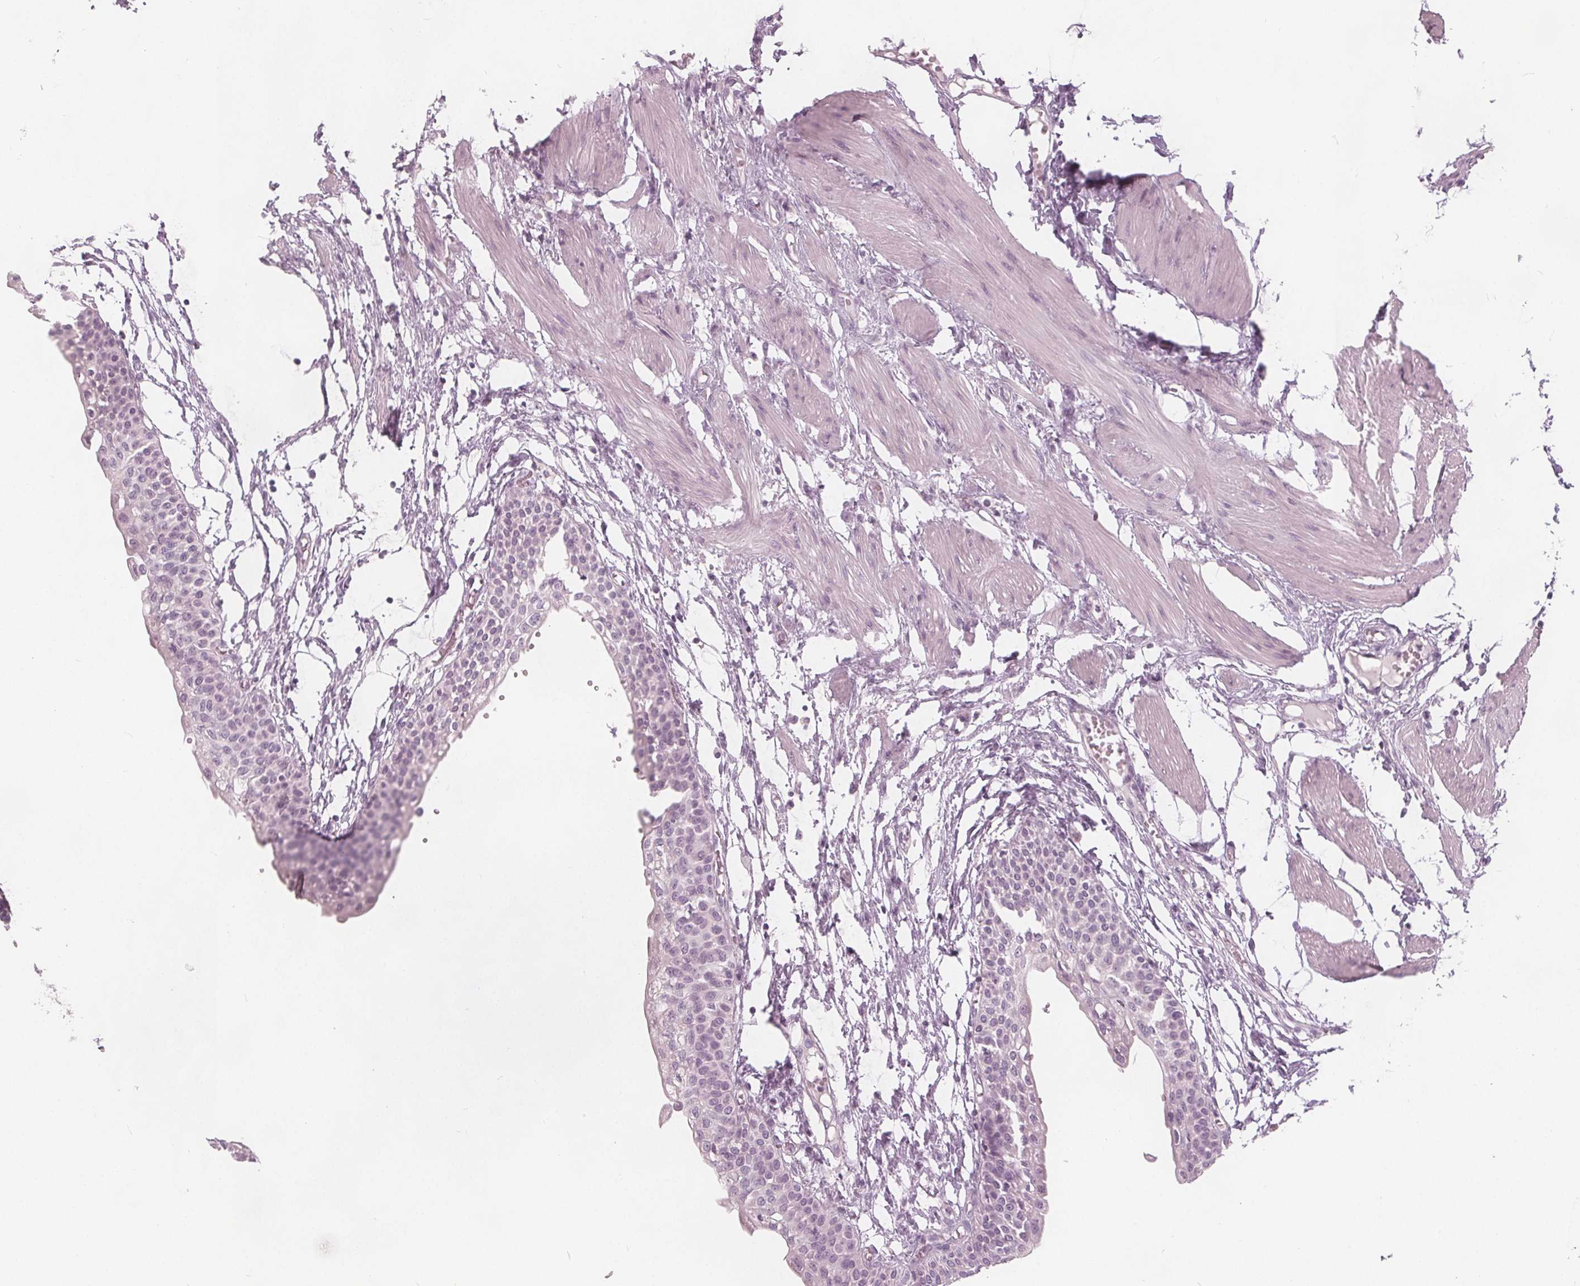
{"staining": {"intensity": "negative", "quantity": "none", "location": "none"}, "tissue": "urinary bladder", "cell_type": "Urothelial cells", "image_type": "normal", "snomed": [{"axis": "morphology", "description": "Normal tissue, NOS"}, {"axis": "topography", "description": "Urinary bladder"}, {"axis": "topography", "description": "Peripheral nerve tissue"}], "caption": "Immunohistochemical staining of benign urinary bladder displays no significant staining in urothelial cells.", "gene": "BRSK1", "patient": {"sex": "male", "age": 55}}